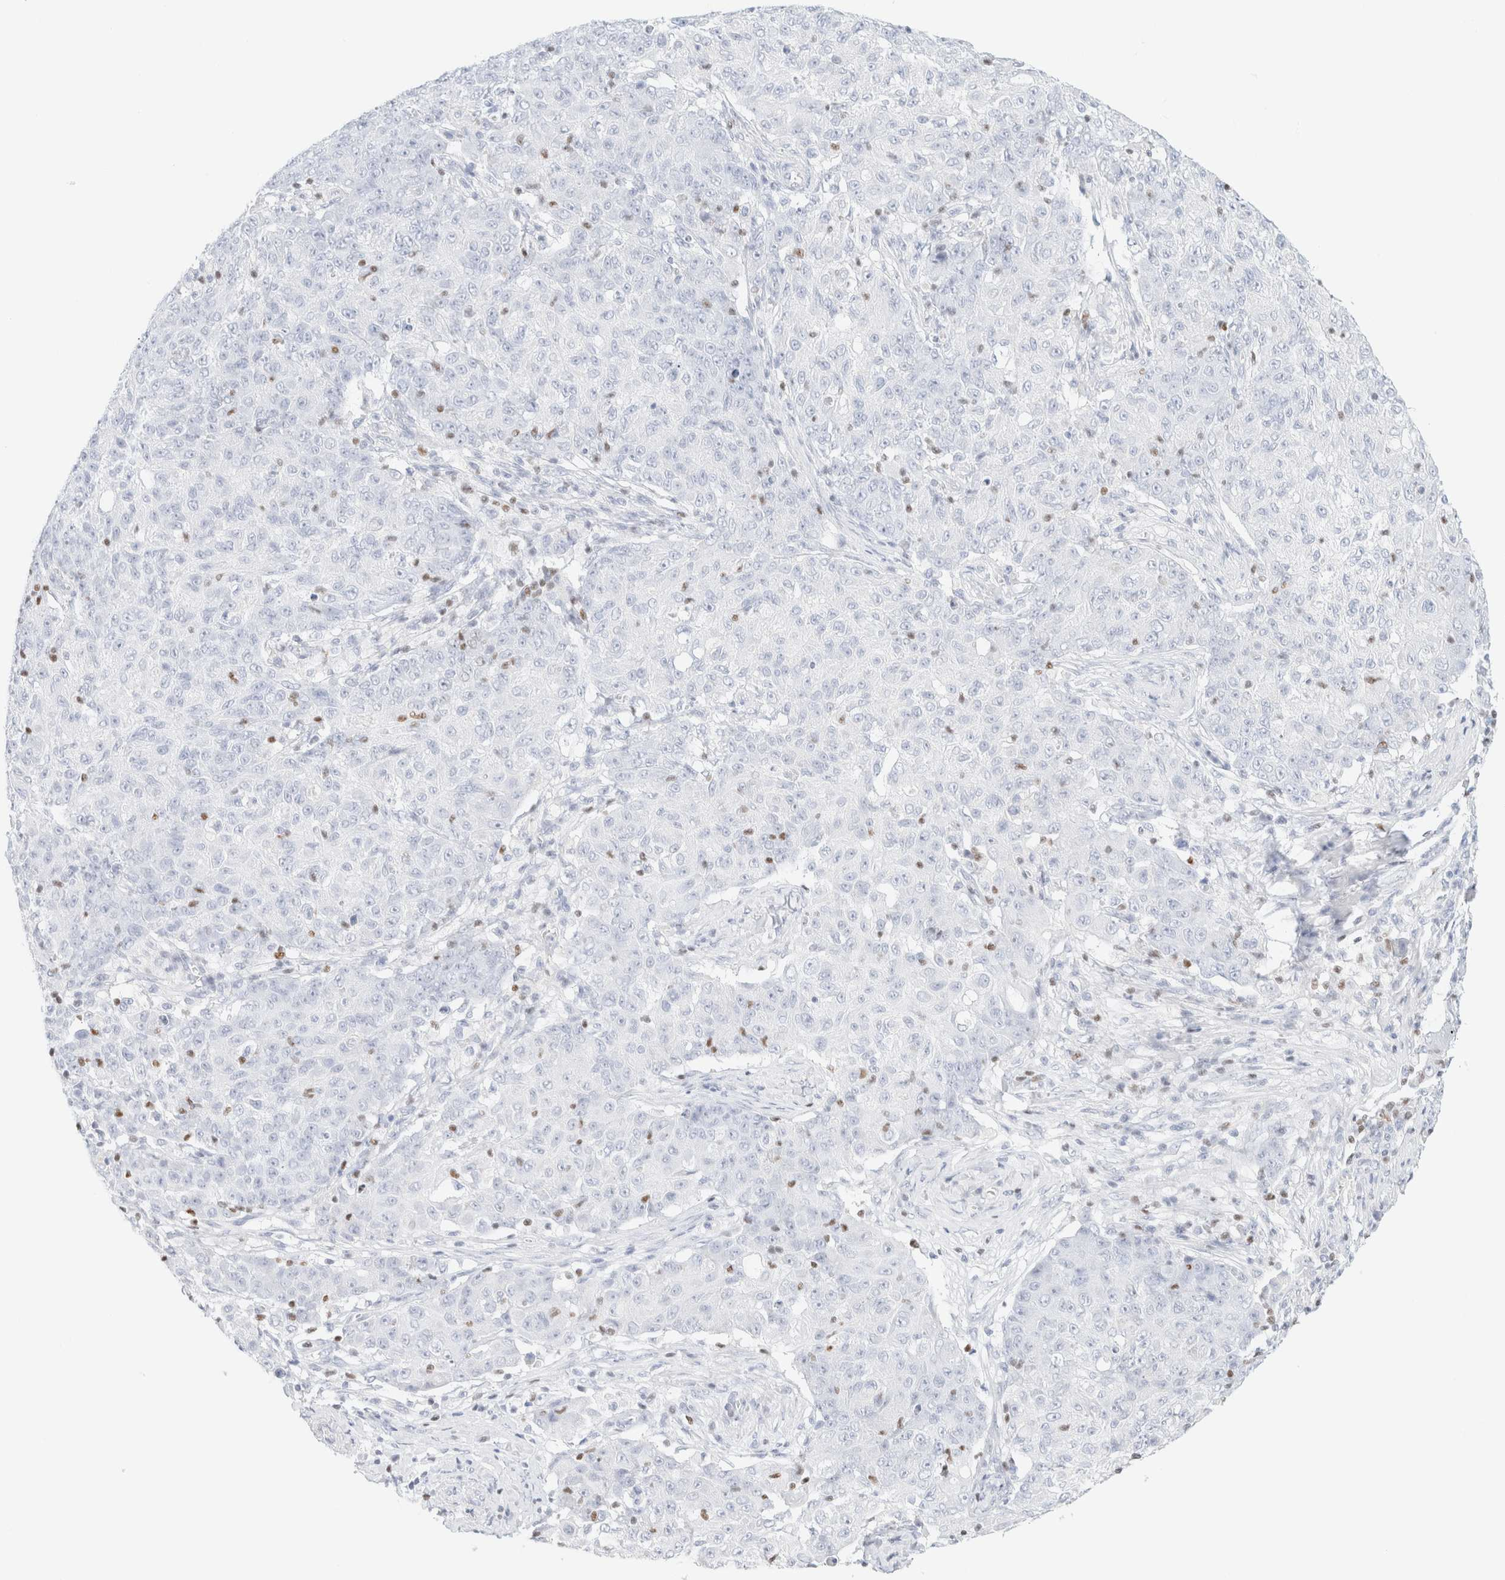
{"staining": {"intensity": "negative", "quantity": "none", "location": "none"}, "tissue": "ovarian cancer", "cell_type": "Tumor cells", "image_type": "cancer", "snomed": [{"axis": "morphology", "description": "Carcinoma, endometroid"}, {"axis": "topography", "description": "Ovary"}], "caption": "A photomicrograph of ovarian endometroid carcinoma stained for a protein exhibits no brown staining in tumor cells.", "gene": "IKZF3", "patient": {"sex": "female", "age": 42}}